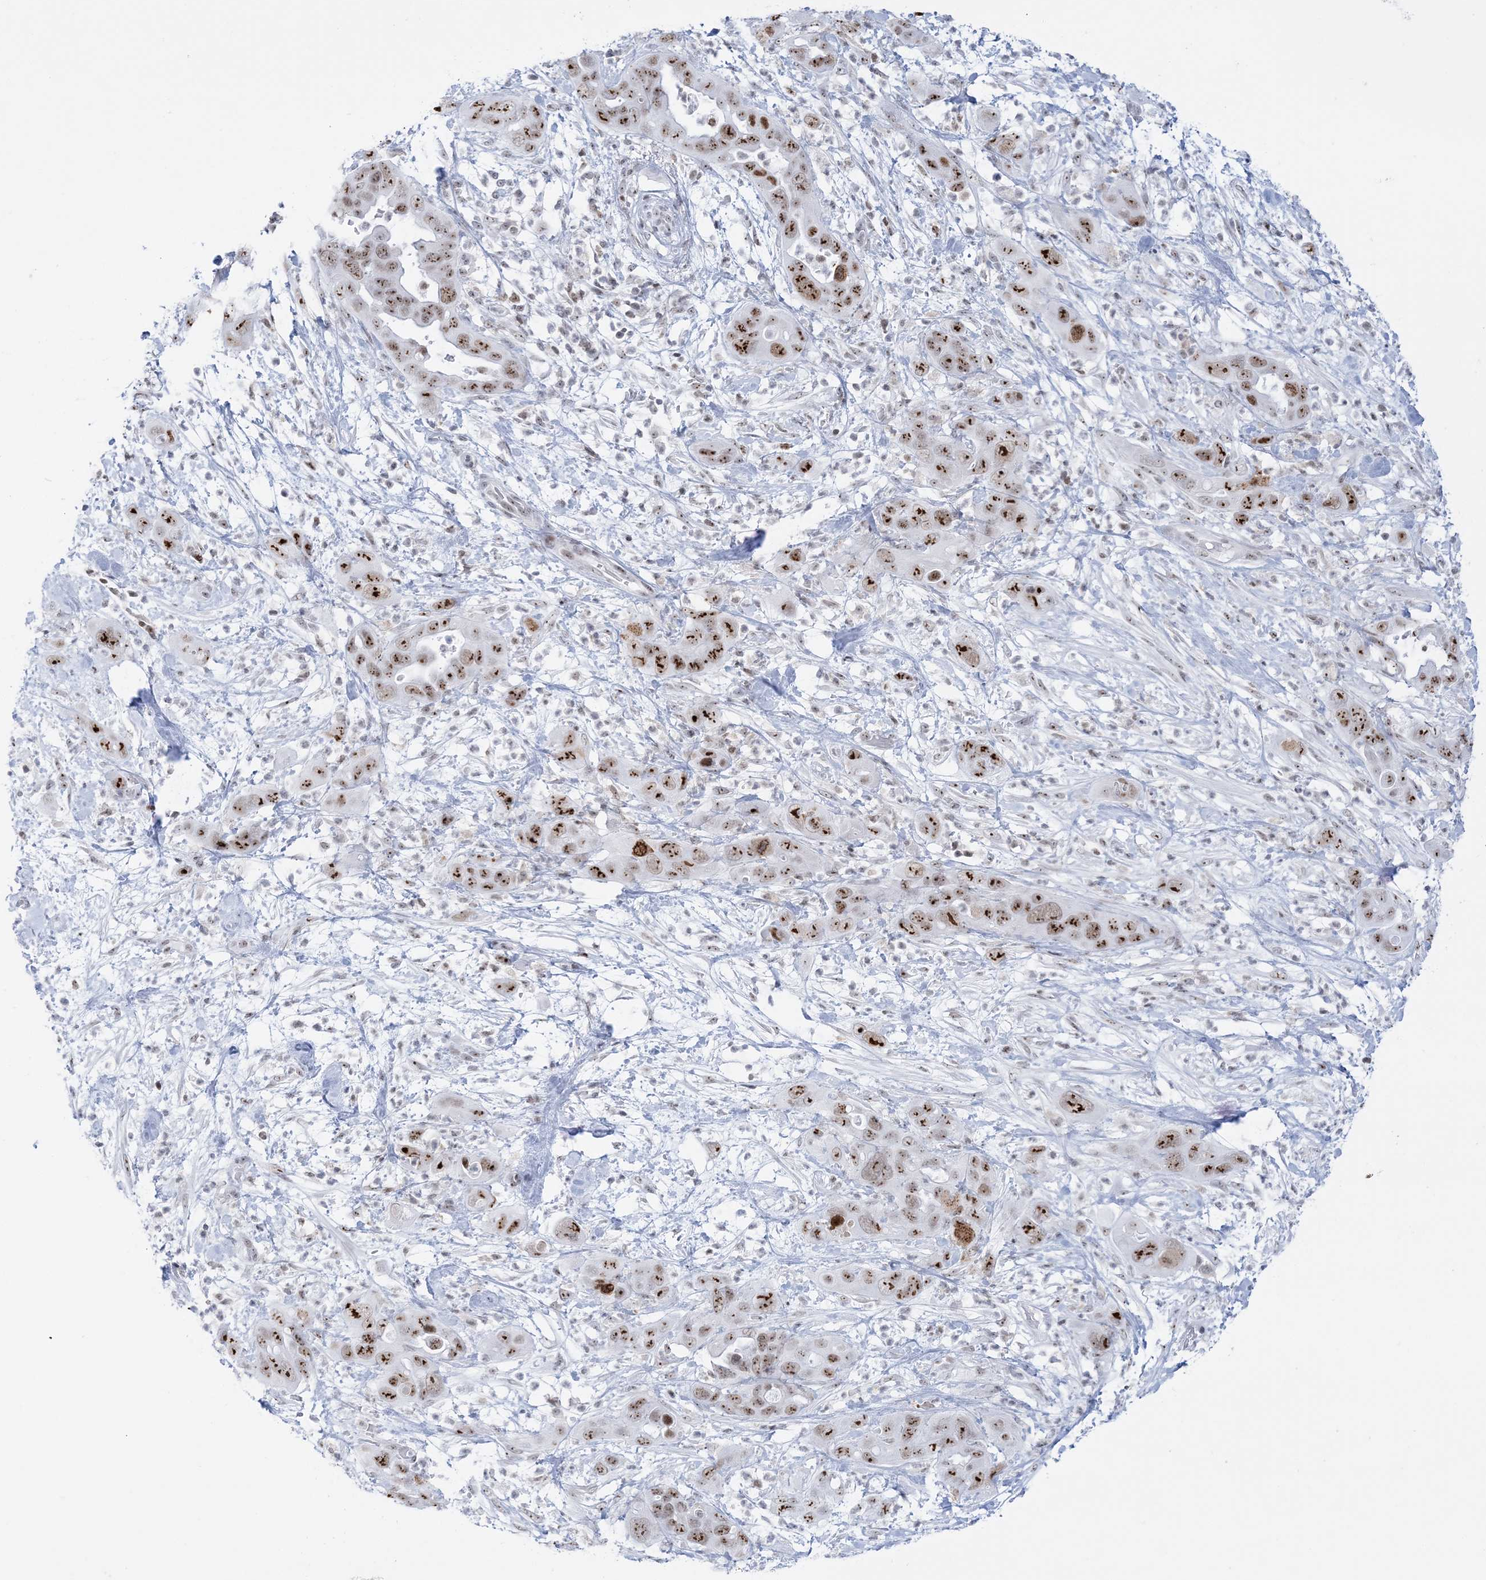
{"staining": {"intensity": "strong", "quantity": "25%-75%", "location": "nuclear"}, "tissue": "pancreatic cancer", "cell_type": "Tumor cells", "image_type": "cancer", "snomed": [{"axis": "morphology", "description": "Adenocarcinoma, NOS"}, {"axis": "topography", "description": "Pancreas"}], "caption": "Pancreatic adenocarcinoma tissue exhibits strong nuclear expression in about 25%-75% of tumor cells, visualized by immunohistochemistry. (DAB IHC with brightfield microscopy, high magnification).", "gene": "DDX21", "patient": {"sex": "female", "age": 71}}